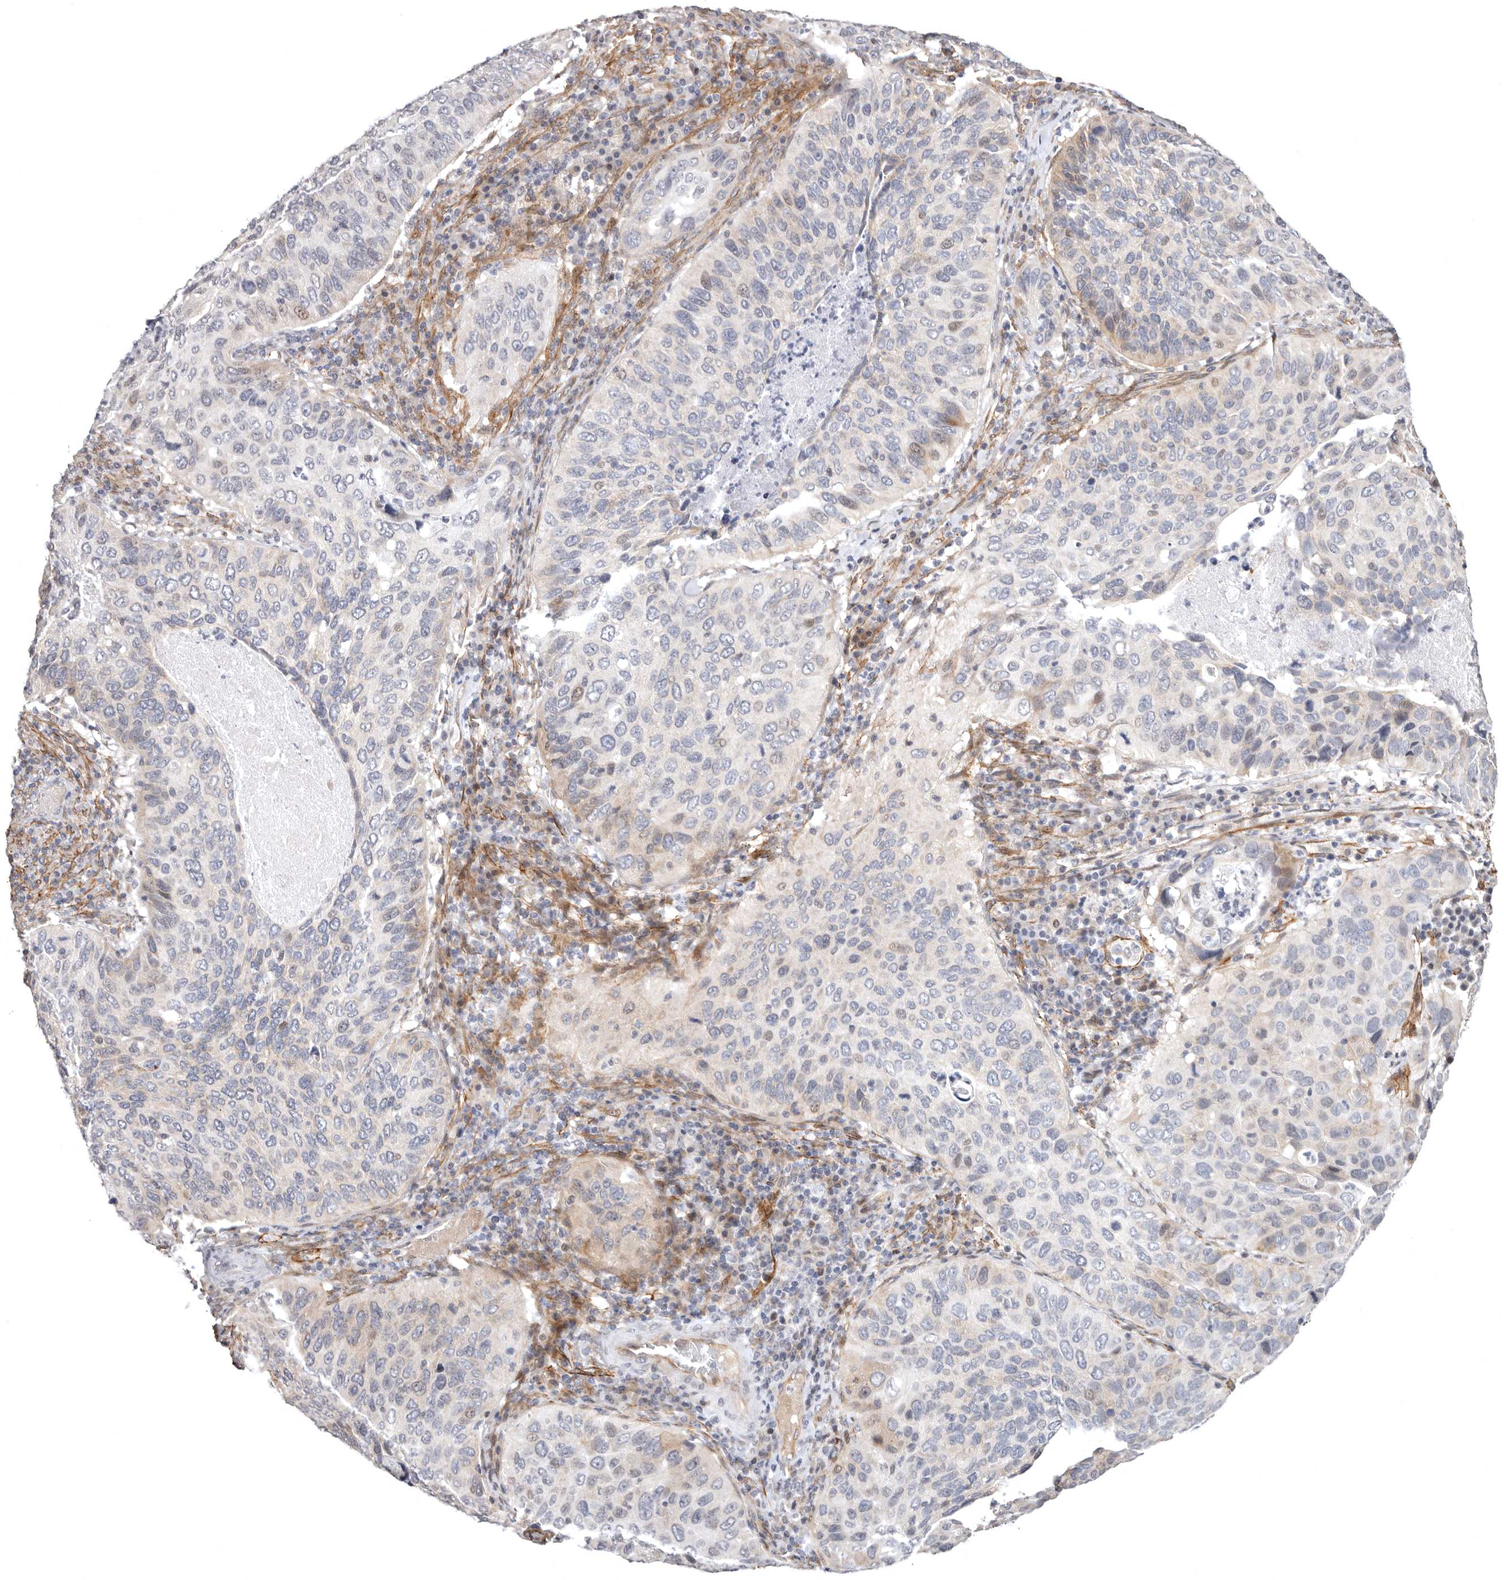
{"staining": {"intensity": "weak", "quantity": "<25%", "location": "cytoplasmic/membranous"}, "tissue": "cervical cancer", "cell_type": "Tumor cells", "image_type": "cancer", "snomed": [{"axis": "morphology", "description": "Squamous cell carcinoma, NOS"}, {"axis": "topography", "description": "Cervix"}], "caption": "An immunohistochemistry (IHC) photomicrograph of cervical cancer is shown. There is no staining in tumor cells of cervical cancer.", "gene": "SZT2", "patient": {"sex": "female", "age": 38}}